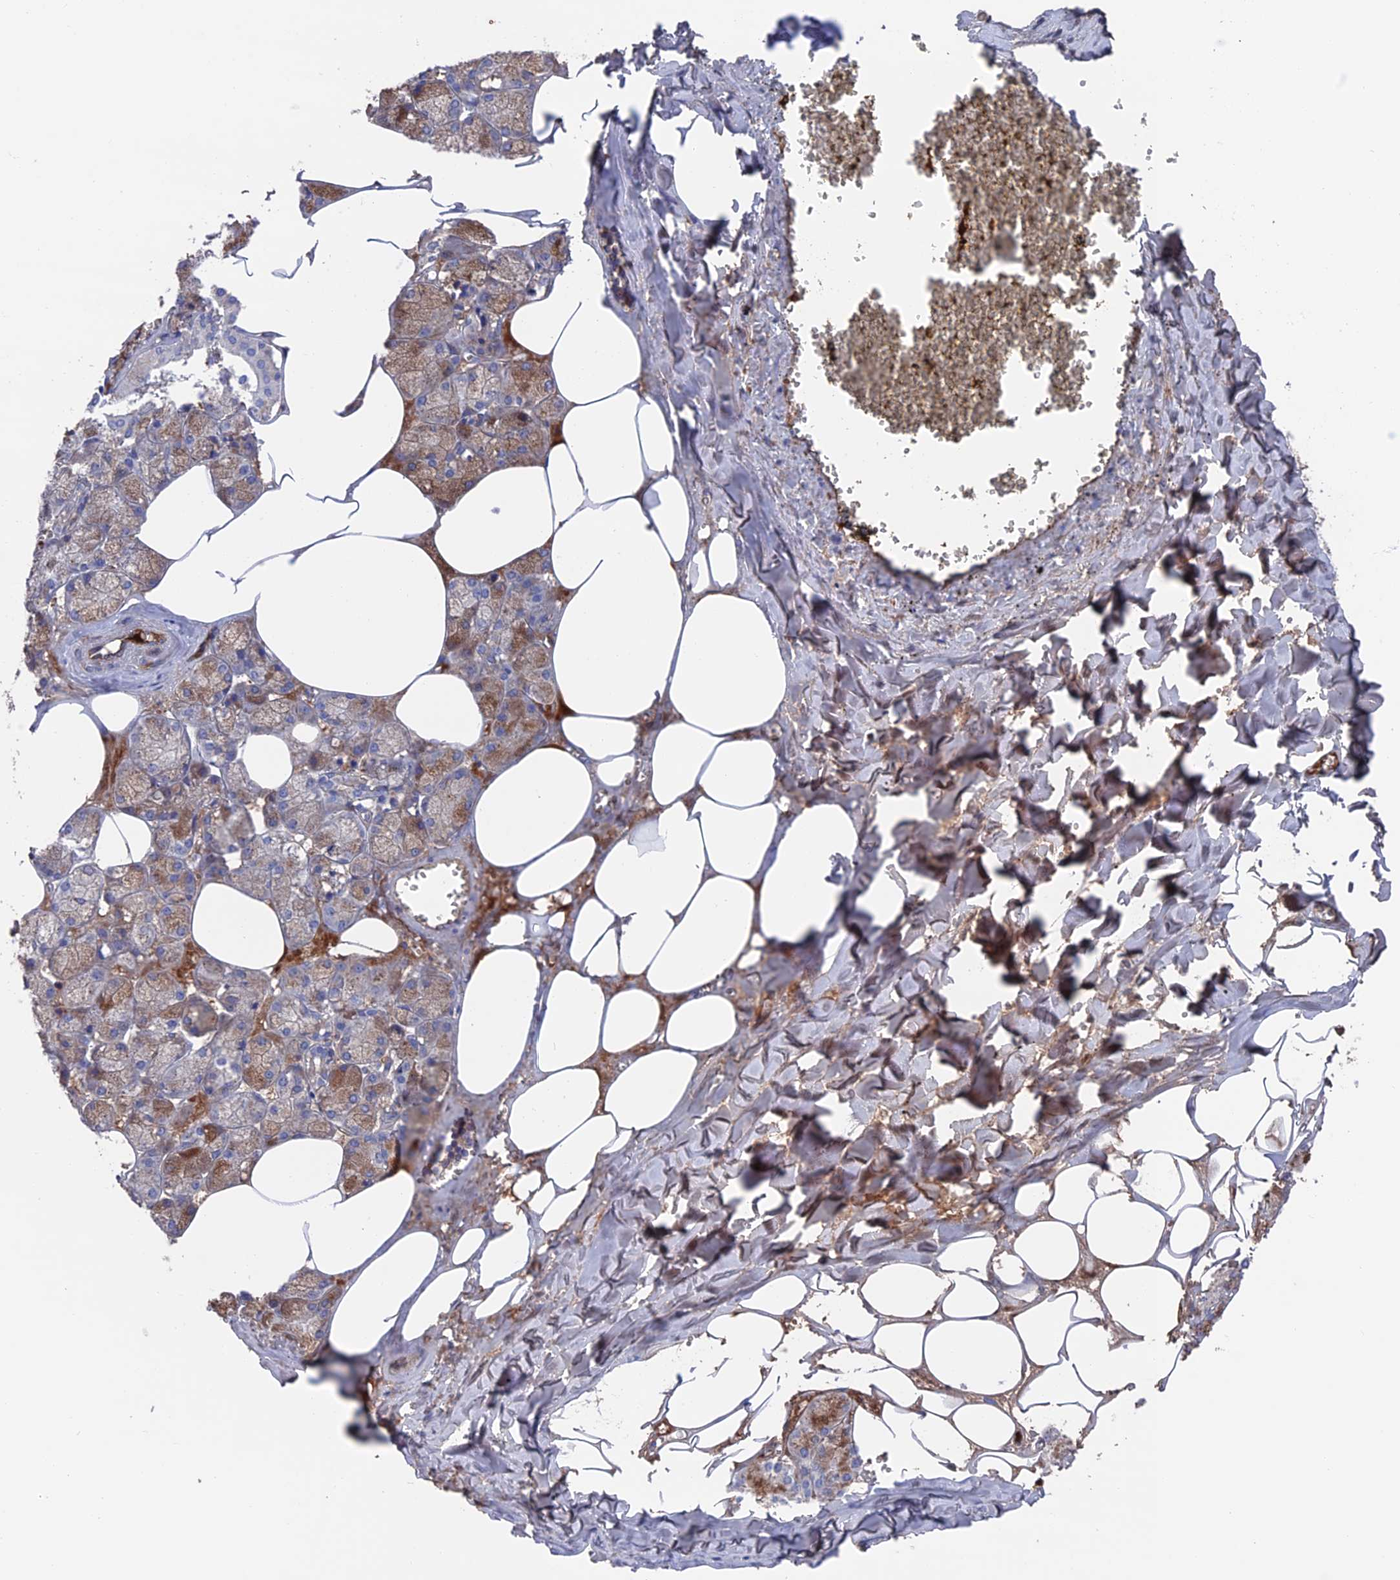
{"staining": {"intensity": "moderate", "quantity": "<25%", "location": "cytoplasmic/membranous"}, "tissue": "salivary gland", "cell_type": "Glandular cells", "image_type": "normal", "snomed": [{"axis": "morphology", "description": "Normal tissue, NOS"}, {"axis": "topography", "description": "Salivary gland"}], "caption": "Immunohistochemistry staining of benign salivary gland, which demonstrates low levels of moderate cytoplasmic/membranous staining in about <25% of glandular cells indicating moderate cytoplasmic/membranous protein positivity. The staining was performed using DAB (3,3'-diaminobenzidine) (brown) for protein detection and nuclei were counterstained in hematoxylin (blue).", "gene": "HPF1", "patient": {"sex": "male", "age": 62}}